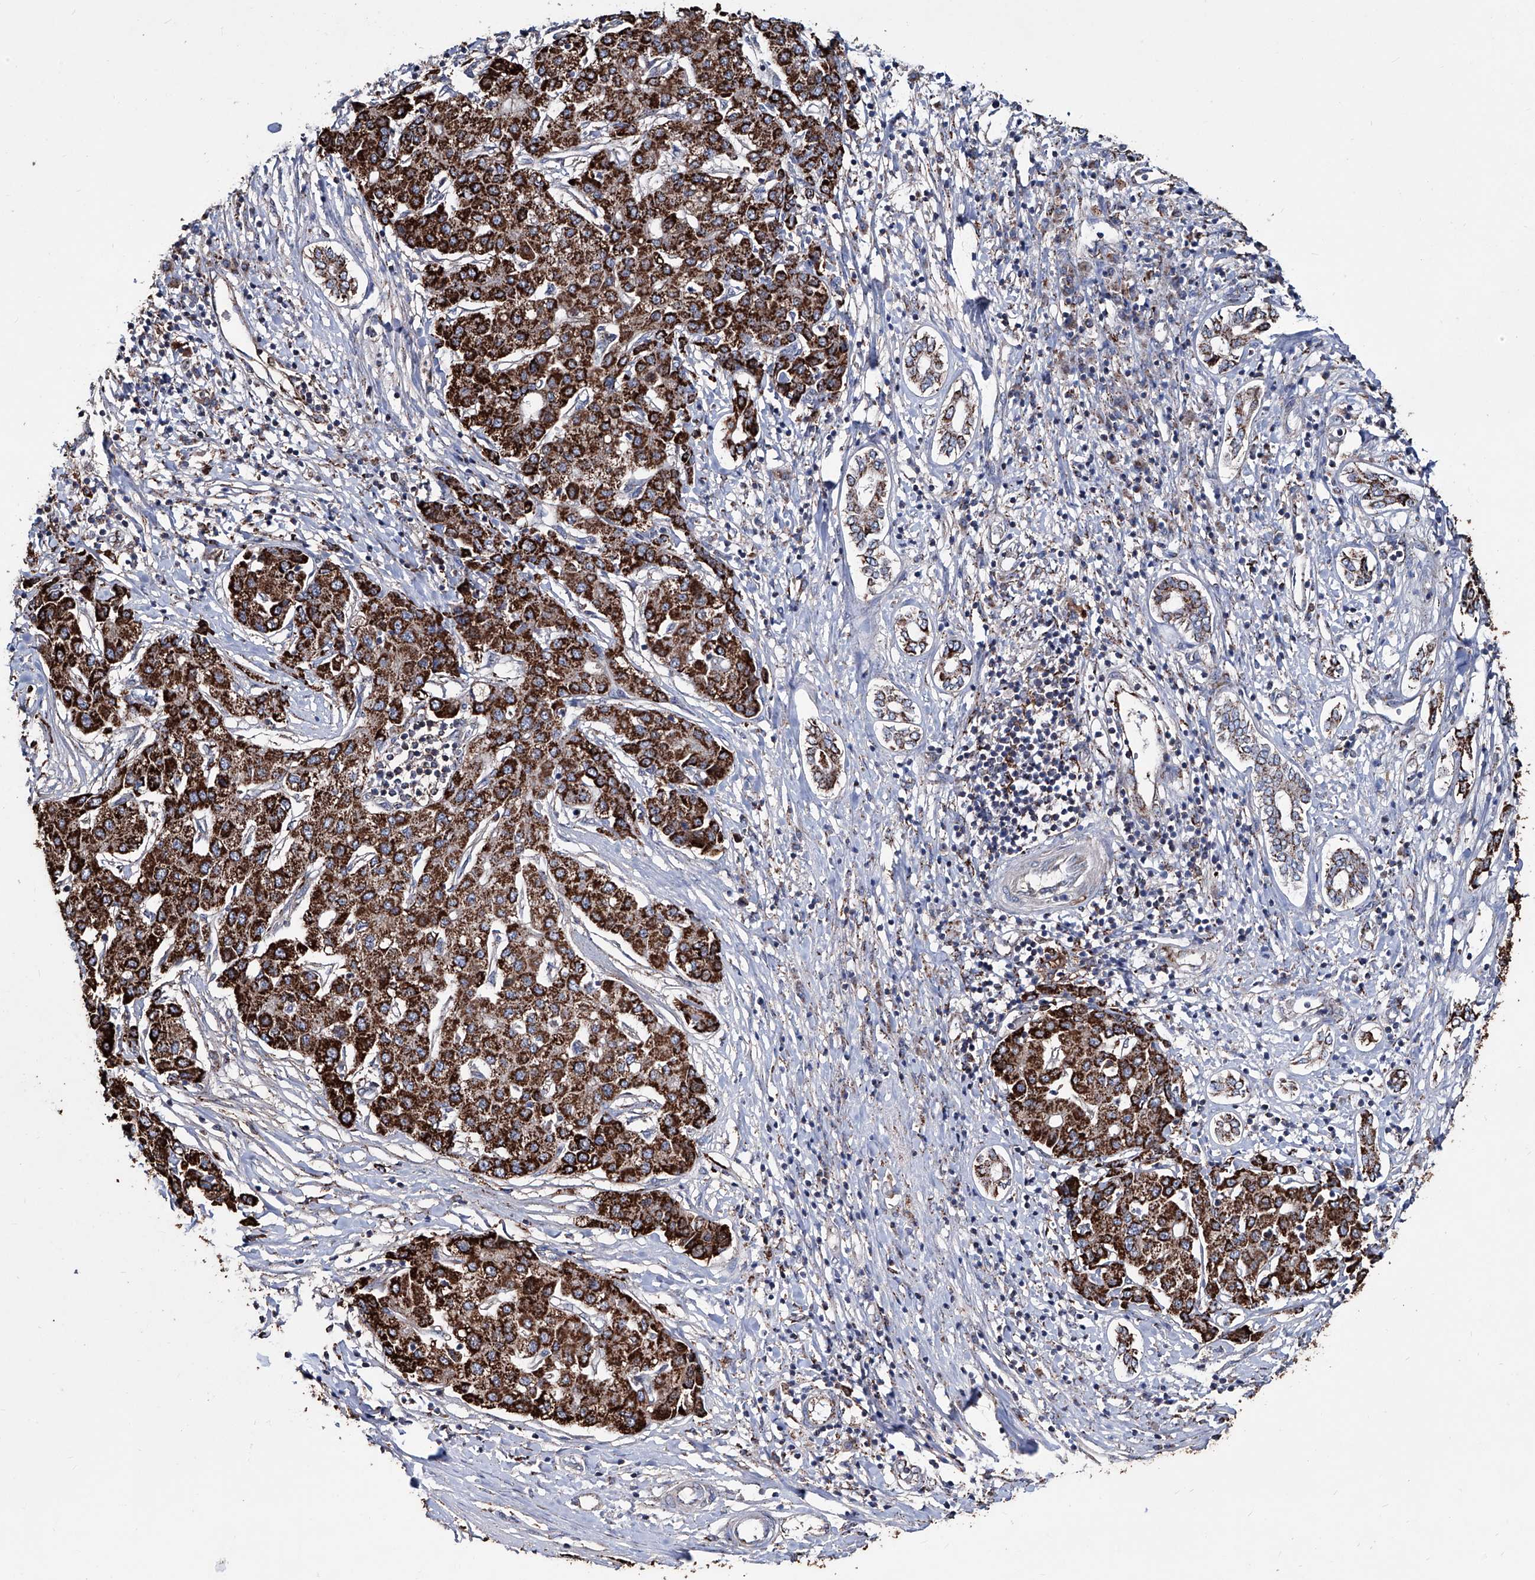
{"staining": {"intensity": "strong", "quantity": ">75%", "location": "cytoplasmic/membranous"}, "tissue": "liver cancer", "cell_type": "Tumor cells", "image_type": "cancer", "snomed": [{"axis": "morphology", "description": "Carcinoma, Hepatocellular, NOS"}, {"axis": "topography", "description": "Liver"}], "caption": "This is an image of IHC staining of hepatocellular carcinoma (liver), which shows strong staining in the cytoplasmic/membranous of tumor cells.", "gene": "NHS", "patient": {"sex": "male", "age": 65}}